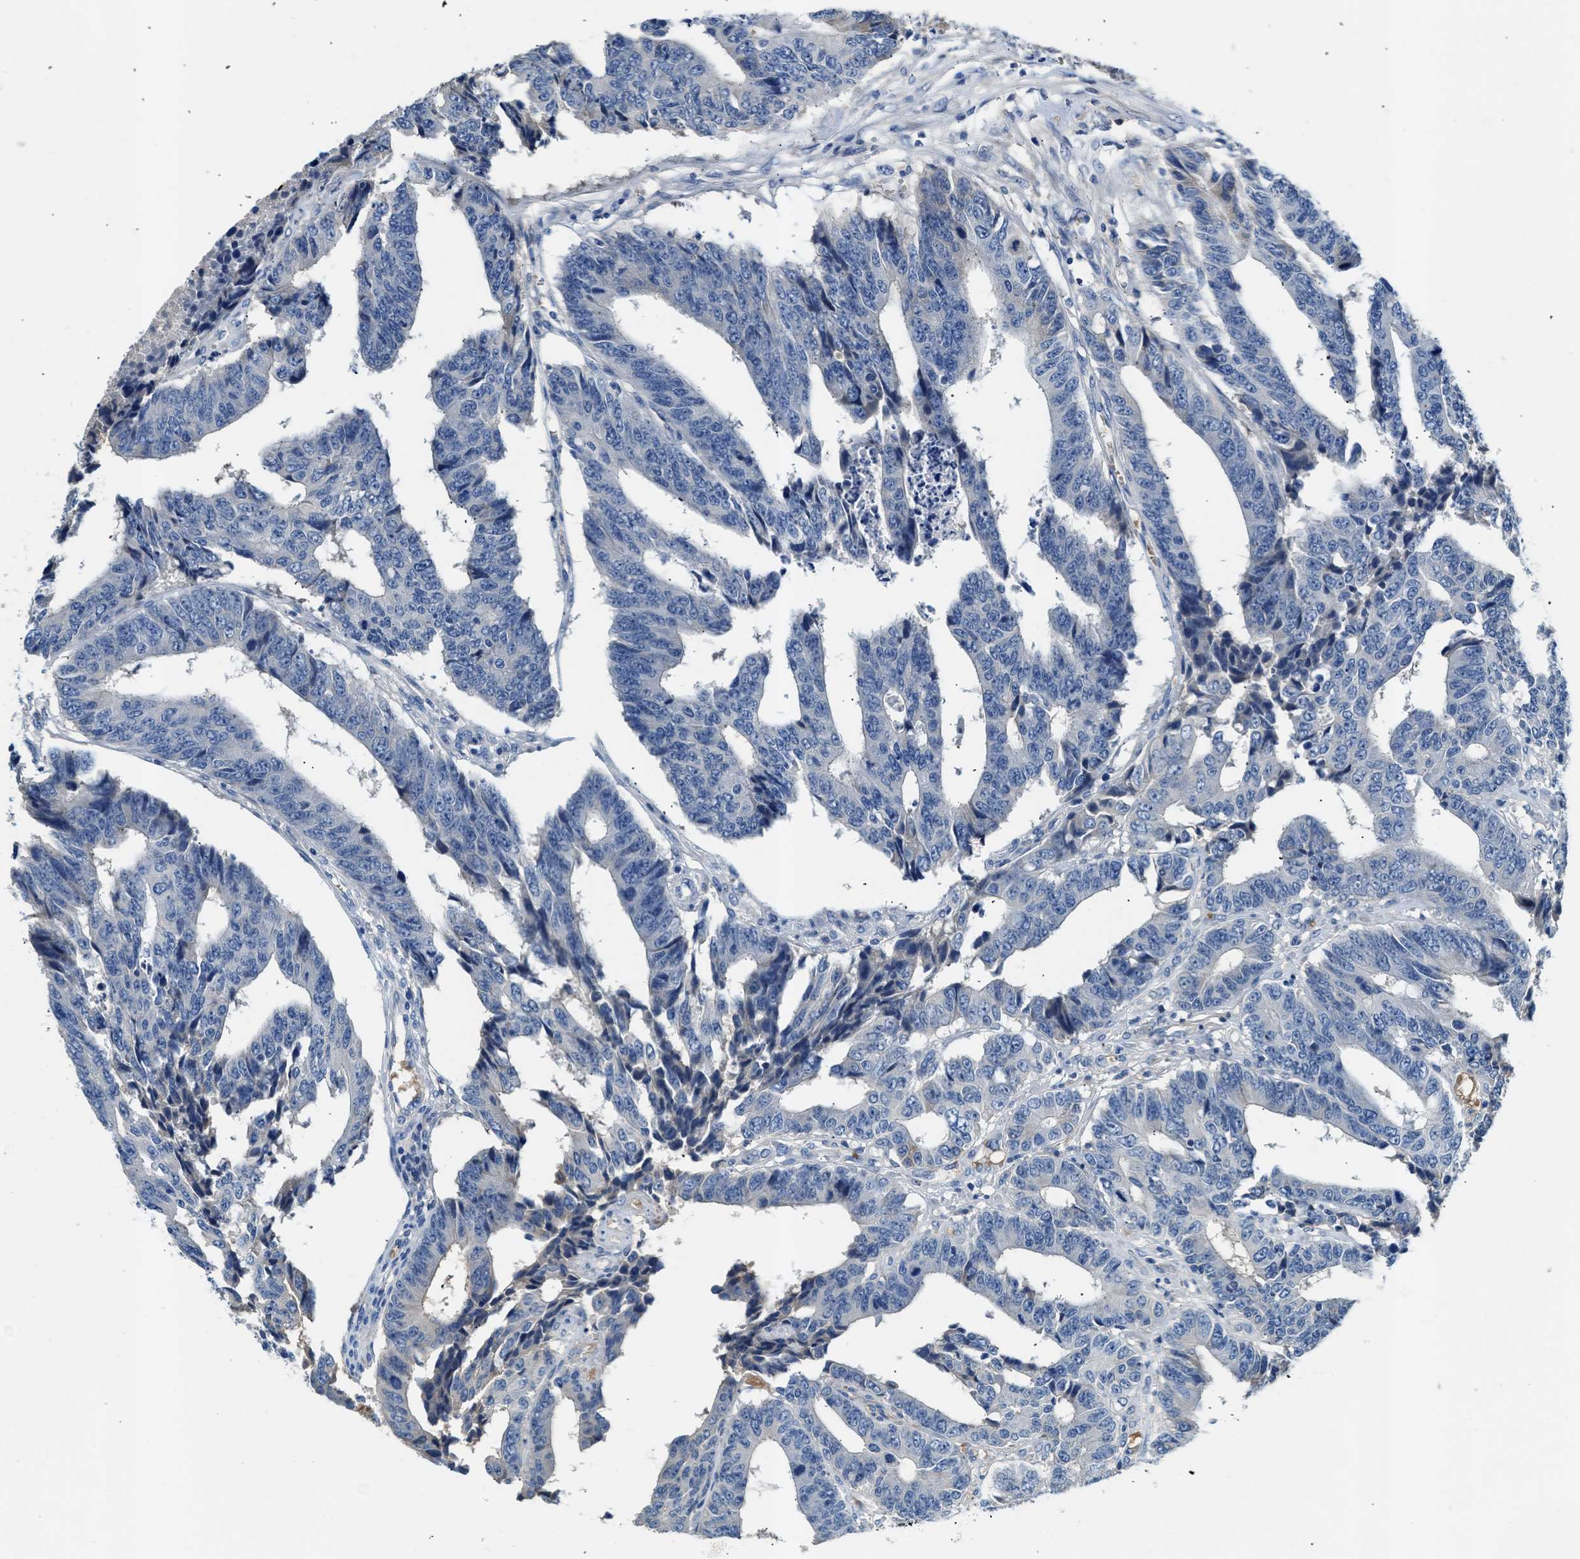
{"staining": {"intensity": "negative", "quantity": "none", "location": "none"}, "tissue": "colorectal cancer", "cell_type": "Tumor cells", "image_type": "cancer", "snomed": [{"axis": "morphology", "description": "Adenocarcinoma, NOS"}, {"axis": "topography", "description": "Rectum"}], "caption": "There is no significant positivity in tumor cells of colorectal adenocarcinoma. (Stains: DAB (3,3'-diaminobenzidine) immunohistochemistry with hematoxylin counter stain, Microscopy: brightfield microscopy at high magnification).", "gene": "RWDD2B", "patient": {"sex": "male", "age": 84}}